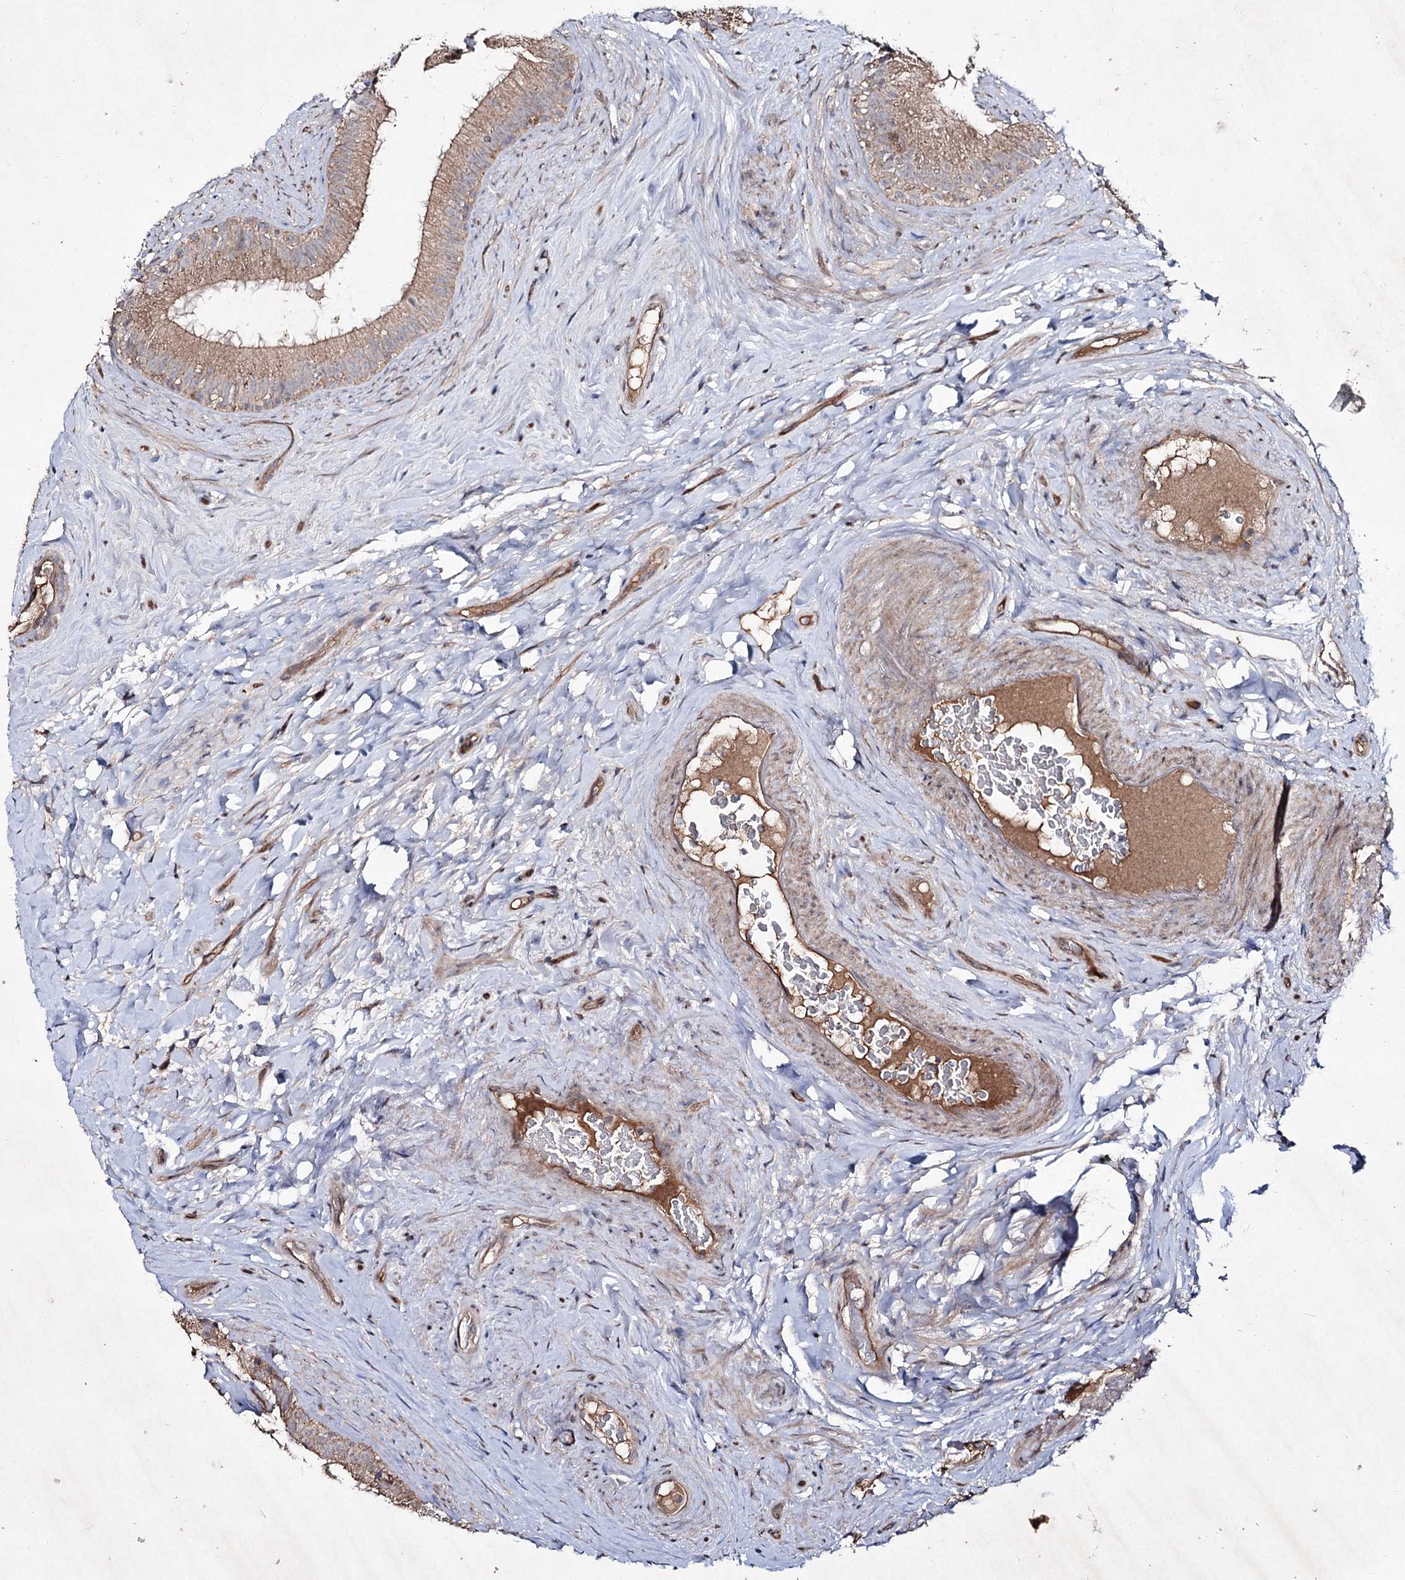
{"staining": {"intensity": "weak", "quantity": ">75%", "location": "cytoplasmic/membranous"}, "tissue": "epididymis", "cell_type": "Glandular cells", "image_type": "normal", "snomed": [{"axis": "morphology", "description": "Normal tissue, NOS"}, {"axis": "topography", "description": "Epididymis"}], "caption": "The immunohistochemical stain highlights weak cytoplasmic/membranous staining in glandular cells of unremarkable epididymis. The protein is shown in brown color, while the nuclei are stained blue.", "gene": "SEMA4G", "patient": {"sex": "male", "age": 84}}